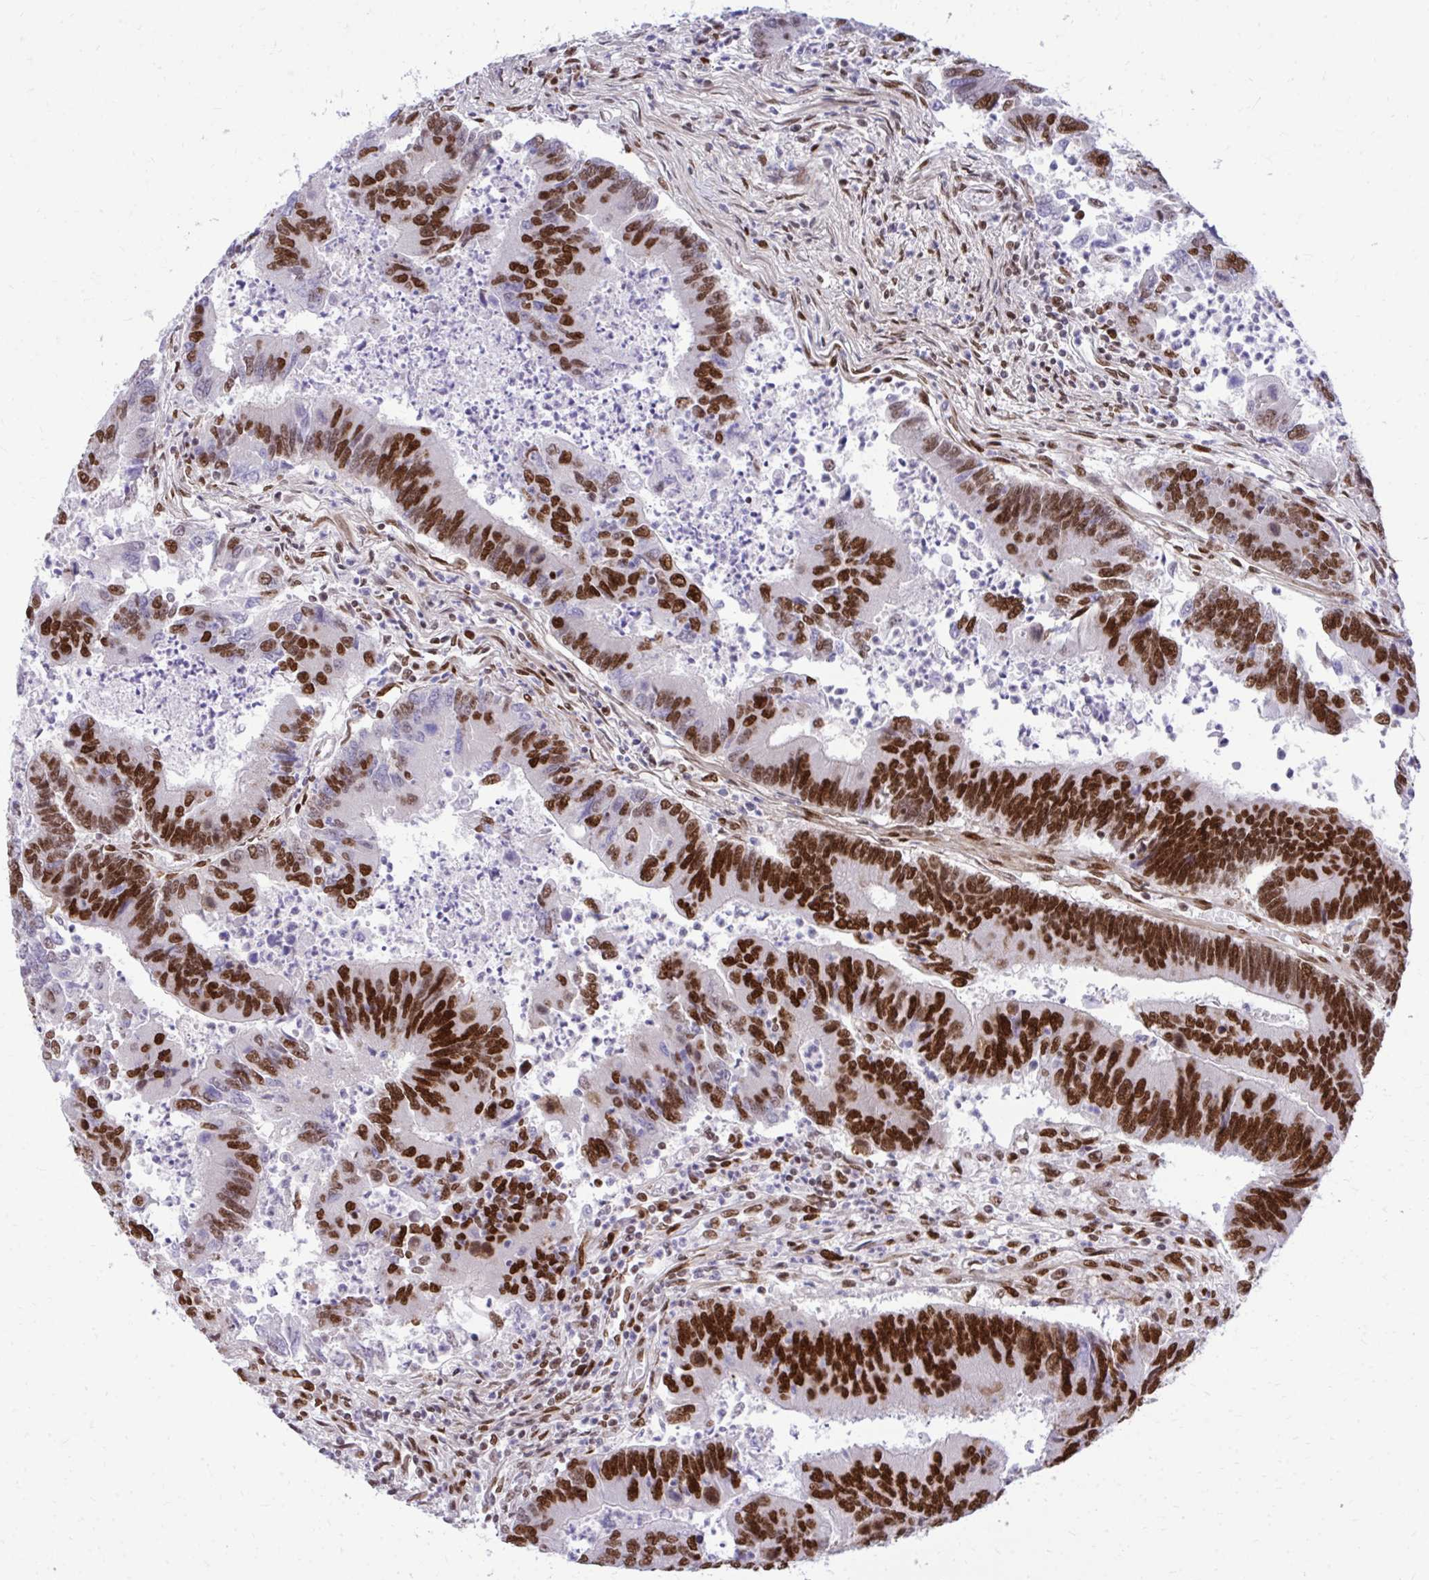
{"staining": {"intensity": "strong", "quantity": ">75%", "location": "nuclear"}, "tissue": "colorectal cancer", "cell_type": "Tumor cells", "image_type": "cancer", "snomed": [{"axis": "morphology", "description": "Adenocarcinoma, NOS"}, {"axis": "topography", "description": "Colon"}], "caption": "High-power microscopy captured an immunohistochemistry image of adenocarcinoma (colorectal), revealing strong nuclear positivity in approximately >75% of tumor cells.", "gene": "CDYL", "patient": {"sex": "female", "age": 67}}